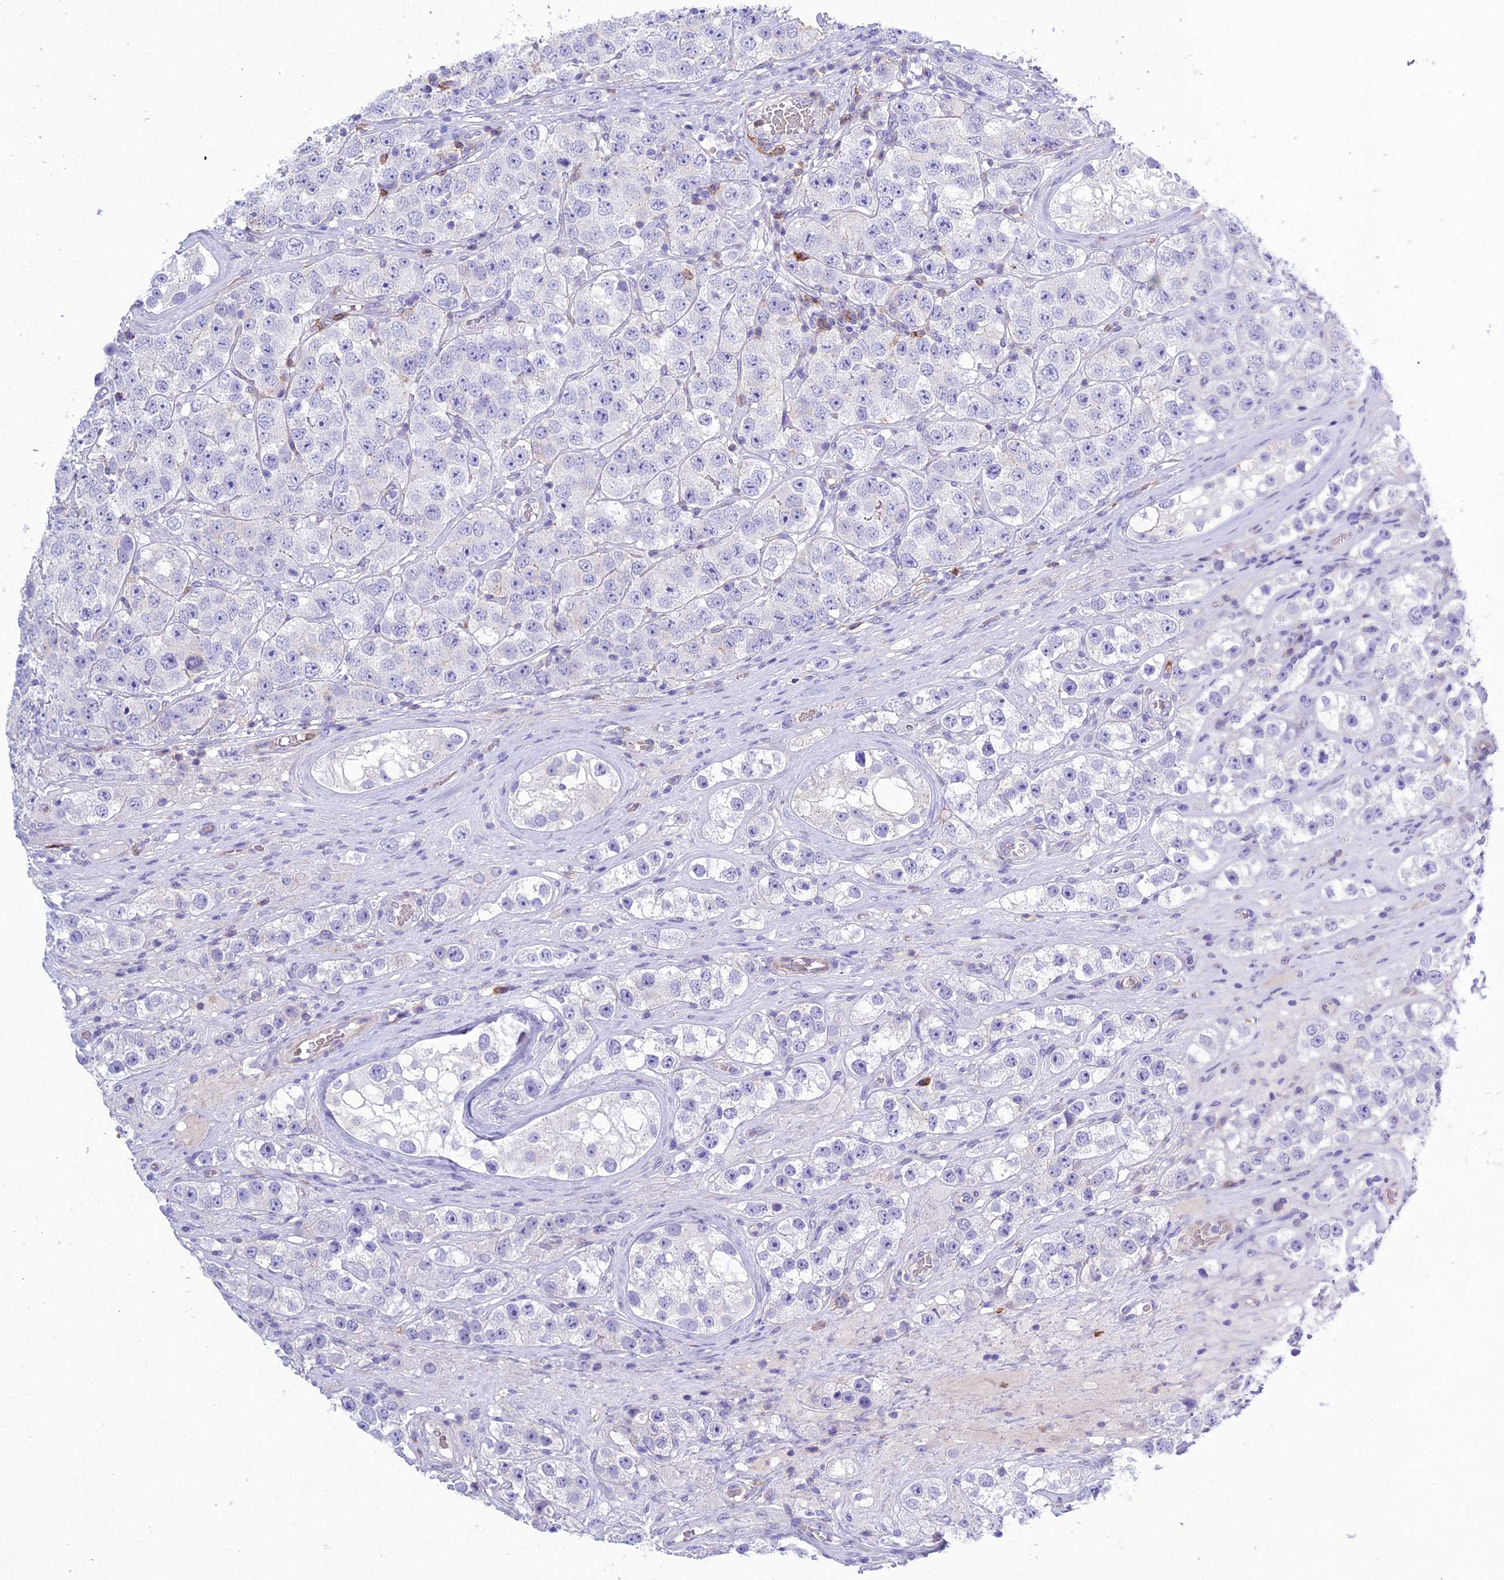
{"staining": {"intensity": "negative", "quantity": "none", "location": "none"}, "tissue": "testis cancer", "cell_type": "Tumor cells", "image_type": "cancer", "snomed": [{"axis": "morphology", "description": "Seminoma, NOS"}, {"axis": "topography", "description": "Testis"}], "caption": "This is a micrograph of immunohistochemistry (IHC) staining of testis cancer (seminoma), which shows no positivity in tumor cells.", "gene": "OR1Q1", "patient": {"sex": "male", "age": 28}}